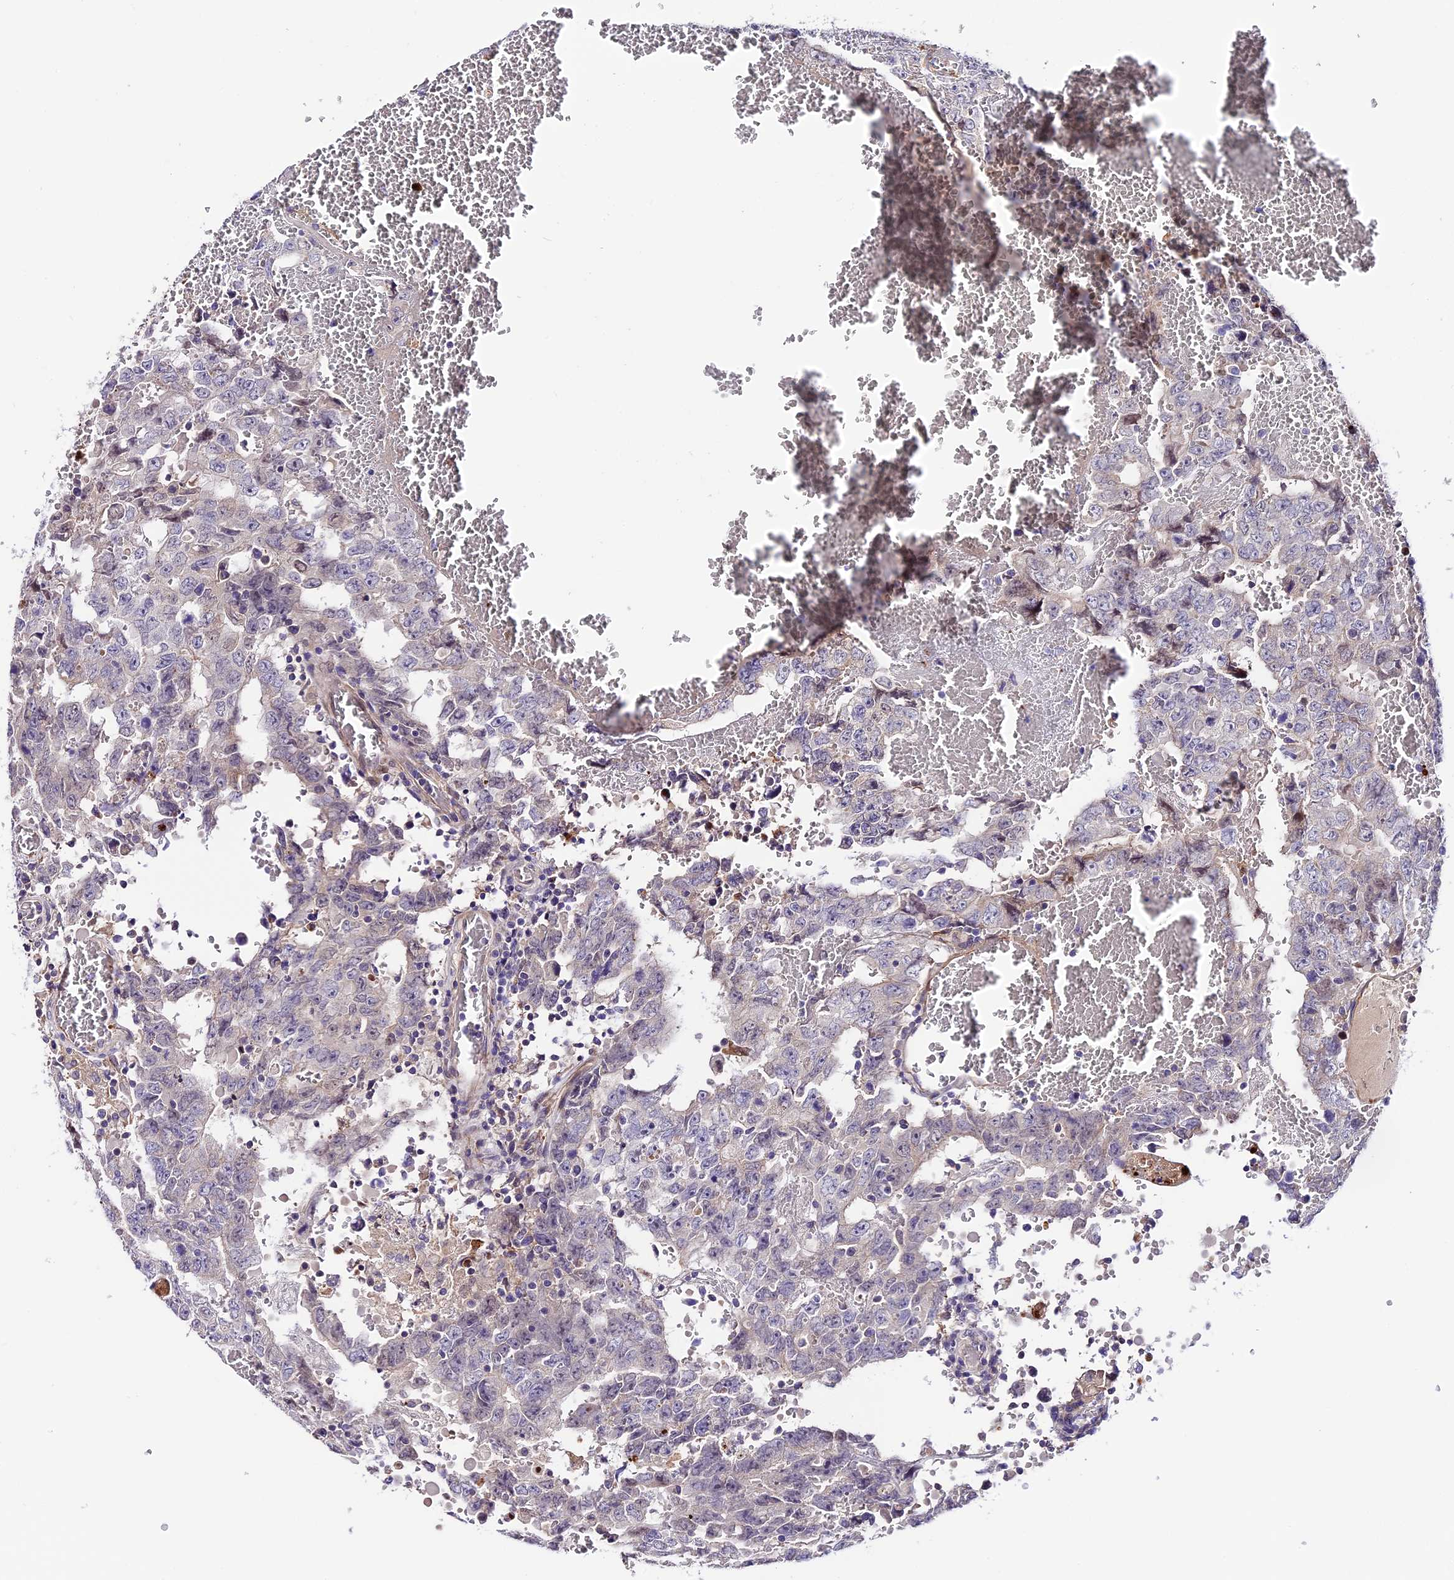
{"staining": {"intensity": "negative", "quantity": "none", "location": "none"}, "tissue": "testis cancer", "cell_type": "Tumor cells", "image_type": "cancer", "snomed": [{"axis": "morphology", "description": "Carcinoma, Embryonal, NOS"}, {"axis": "topography", "description": "Testis"}], "caption": "Human testis cancer (embryonal carcinoma) stained for a protein using IHC exhibits no expression in tumor cells.", "gene": "MAP3K7CL", "patient": {"sex": "male", "age": 26}}